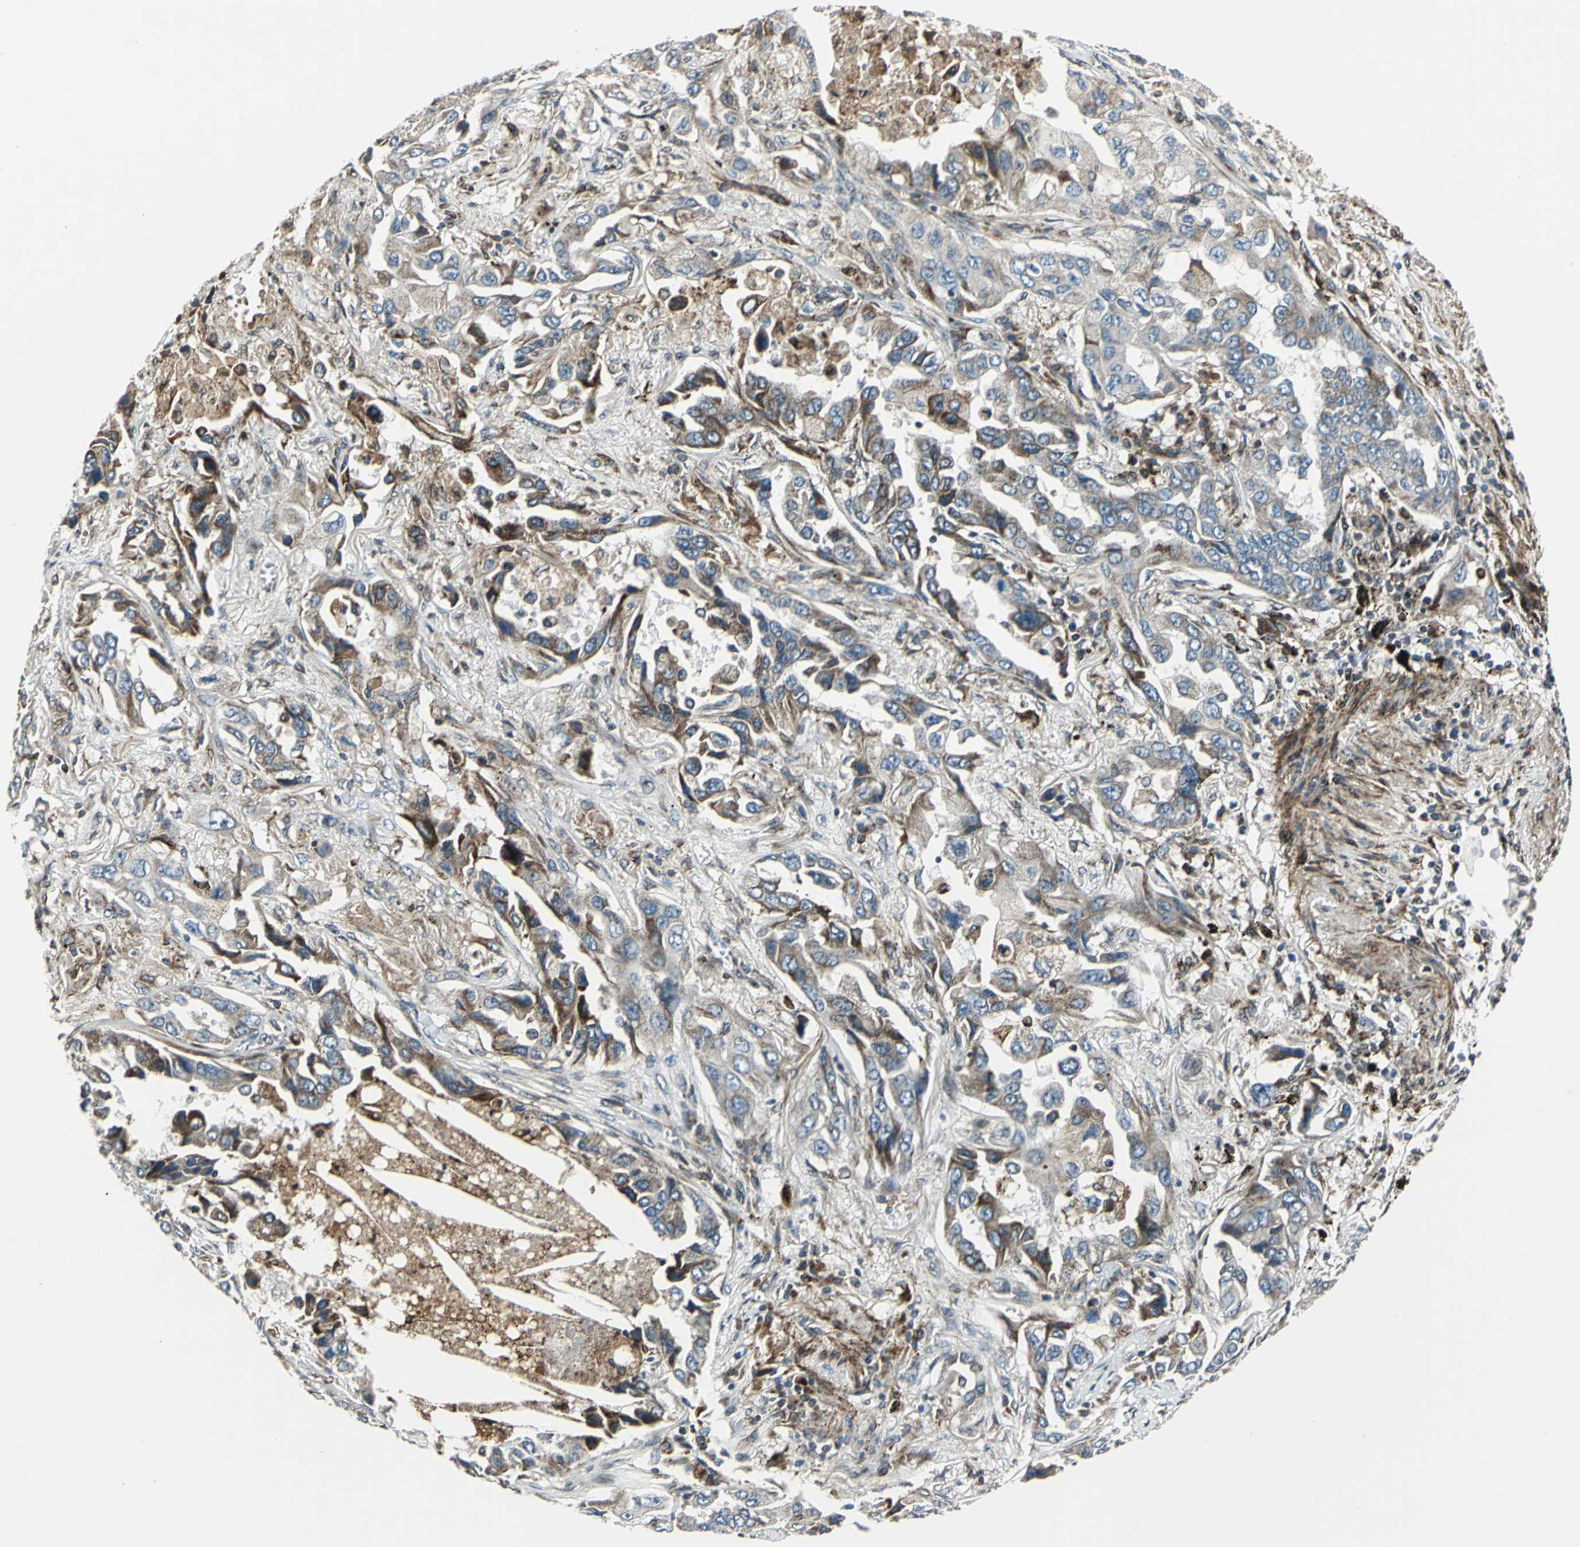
{"staining": {"intensity": "moderate", "quantity": "25%-75%", "location": "cytoplasmic/membranous"}, "tissue": "lung cancer", "cell_type": "Tumor cells", "image_type": "cancer", "snomed": [{"axis": "morphology", "description": "Adenocarcinoma, NOS"}, {"axis": "topography", "description": "Lung"}], "caption": "An immunohistochemistry (IHC) histopathology image of tumor tissue is shown. Protein staining in brown labels moderate cytoplasmic/membranous positivity in lung adenocarcinoma within tumor cells. (Stains: DAB in brown, nuclei in blue, Microscopy: brightfield microscopy at high magnification).", "gene": "HTATIP2", "patient": {"sex": "female", "age": 65}}